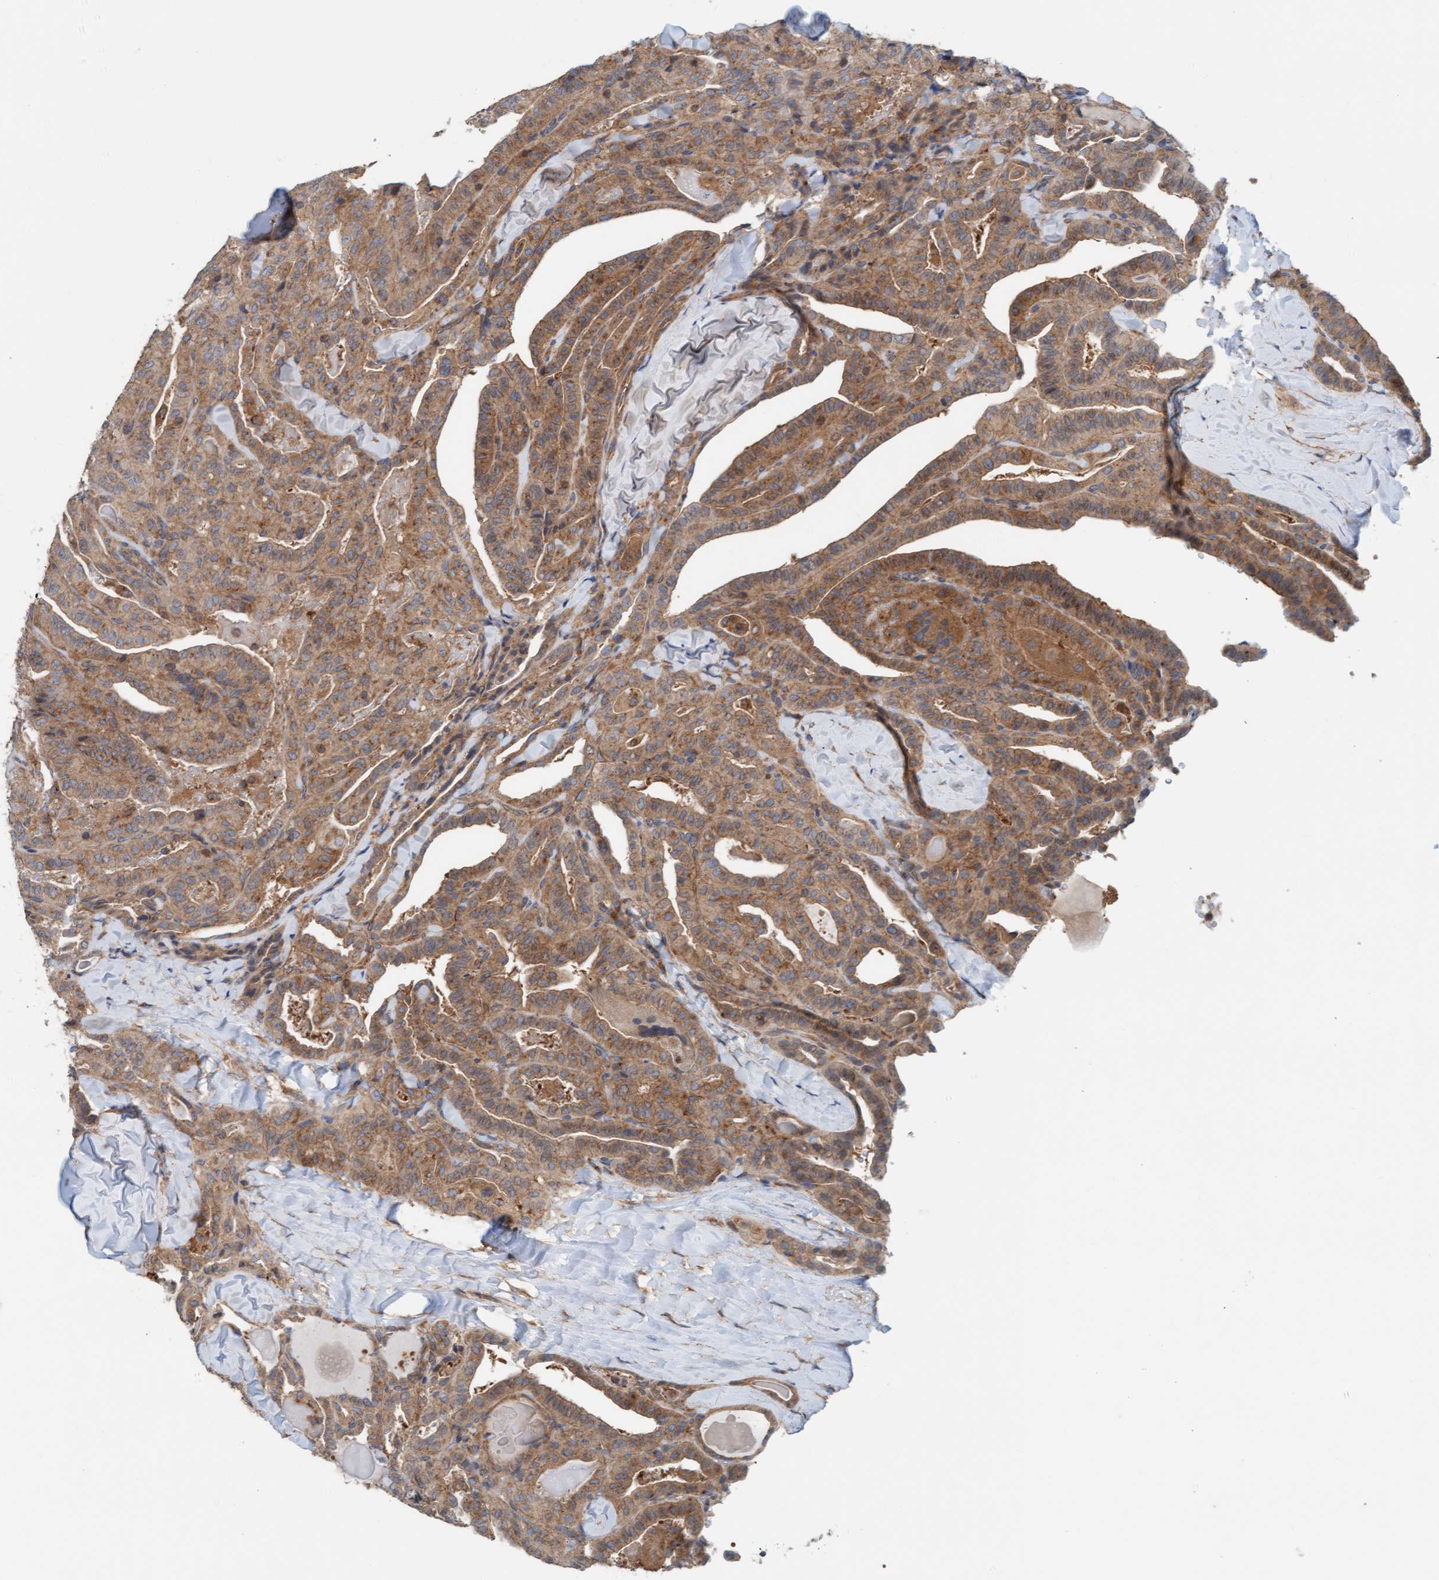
{"staining": {"intensity": "moderate", "quantity": ">75%", "location": "cytoplasmic/membranous"}, "tissue": "thyroid cancer", "cell_type": "Tumor cells", "image_type": "cancer", "snomed": [{"axis": "morphology", "description": "Papillary adenocarcinoma, NOS"}, {"axis": "topography", "description": "Thyroid gland"}], "caption": "Protein expression analysis of human papillary adenocarcinoma (thyroid) reveals moderate cytoplasmic/membranous expression in approximately >75% of tumor cells.", "gene": "UBAP1", "patient": {"sex": "male", "age": 77}}